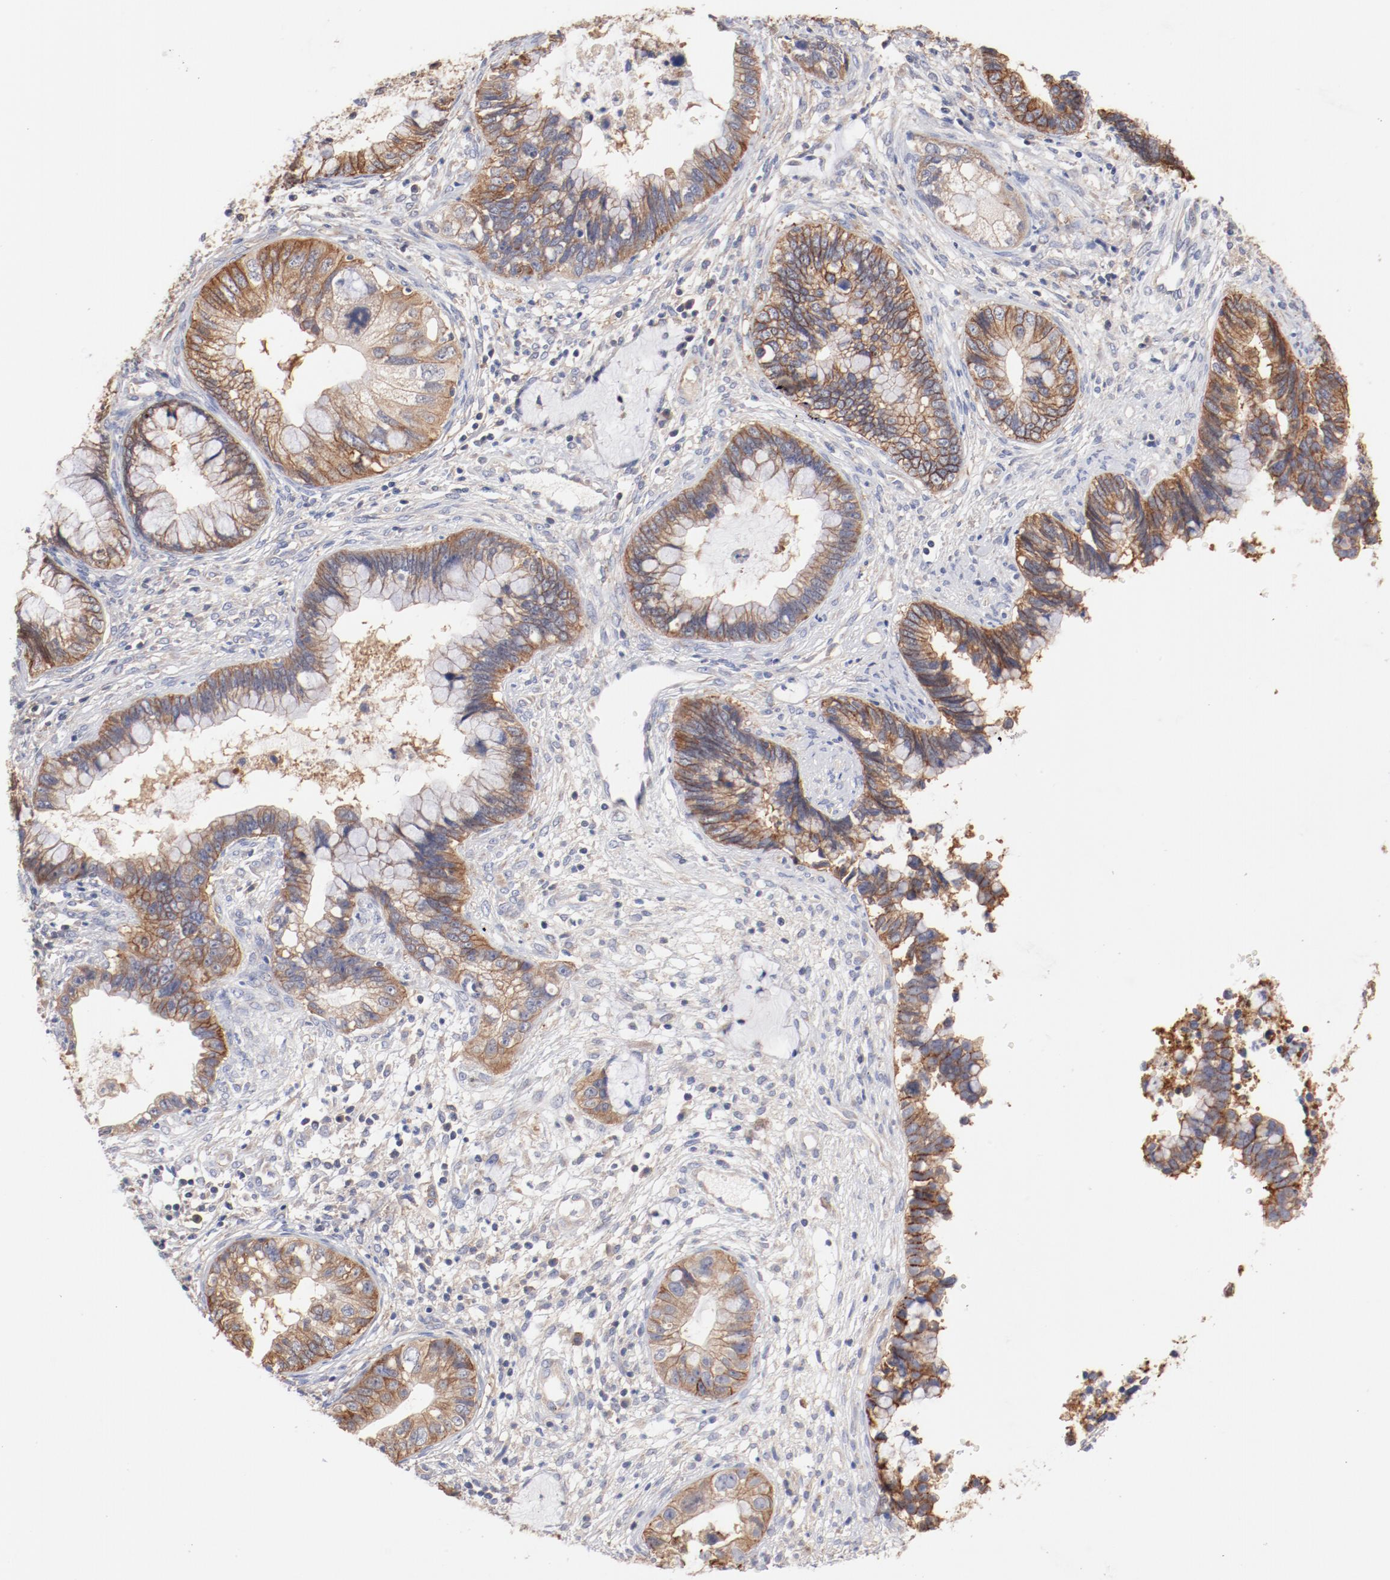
{"staining": {"intensity": "moderate", "quantity": ">75%", "location": "cytoplasmic/membranous"}, "tissue": "cervical cancer", "cell_type": "Tumor cells", "image_type": "cancer", "snomed": [{"axis": "morphology", "description": "Adenocarcinoma, NOS"}, {"axis": "topography", "description": "Cervix"}], "caption": "This photomicrograph exhibits immunohistochemistry (IHC) staining of human cervical cancer, with medium moderate cytoplasmic/membranous staining in approximately >75% of tumor cells.", "gene": "SETD3", "patient": {"sex": "female", "age": 44}}